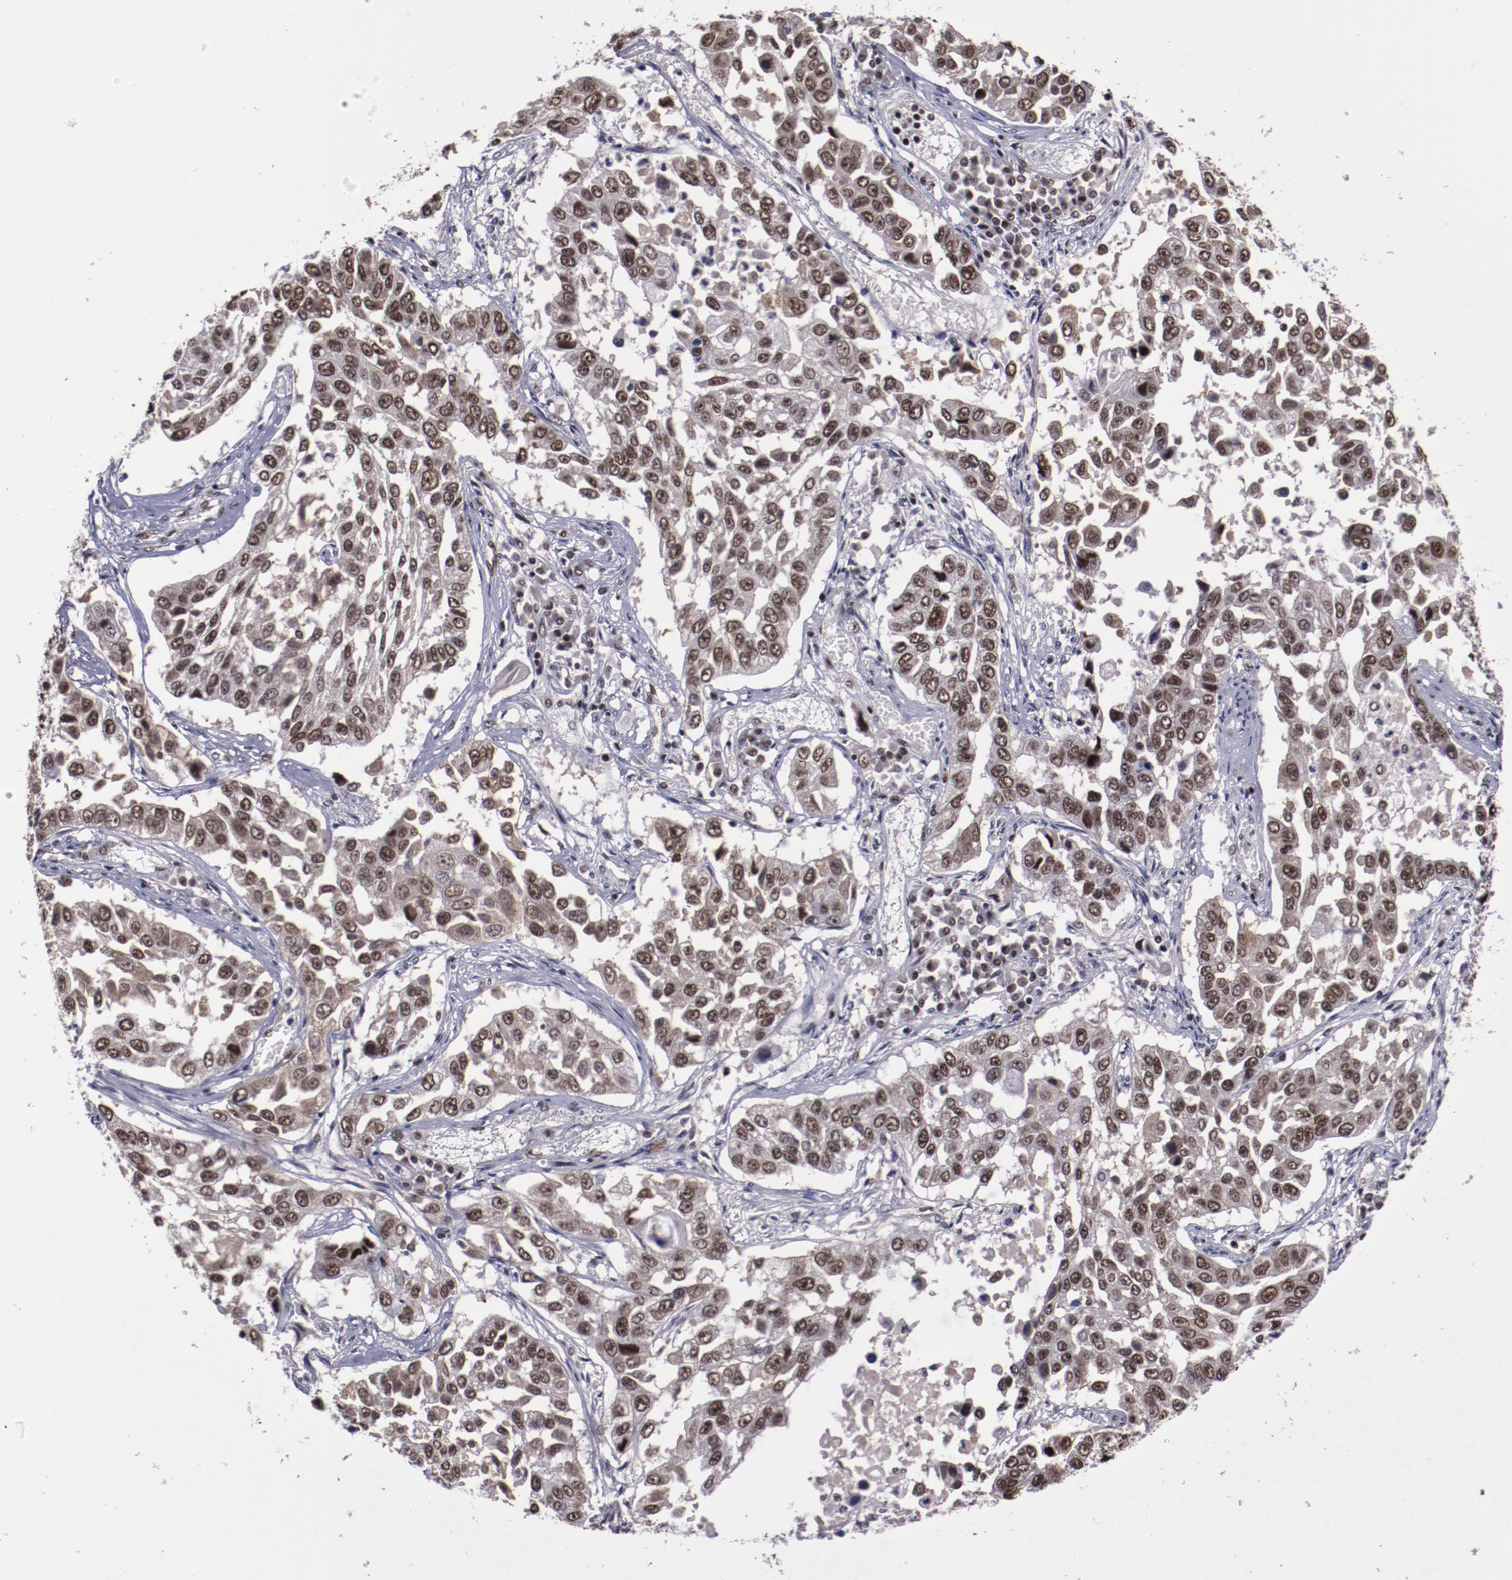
{"staining": {"intensity": "strong", "quantity": ">75%", "location": "nuclear"}, "tissue": "lung cancer", "cell_type": "Tumor cells", "image_type": "cancer", "snomed": [{"axis": "morphology", "description": "Squamous cell carcinoma, NOS"}, {"axis": "topography", "description": "Lung"}], "caption": "Immunohistochemistry (IHC) micrograph of neoplastic tissue: human lung cancer (squamous cell carcinoma) stained using IHC displays high levels of strong protein expression localized specifically in the nuclear of tumor cells, appearing as a nuclear brown color.", "gene": "ERH", "patient": {"sex": "male", "age": 71}}